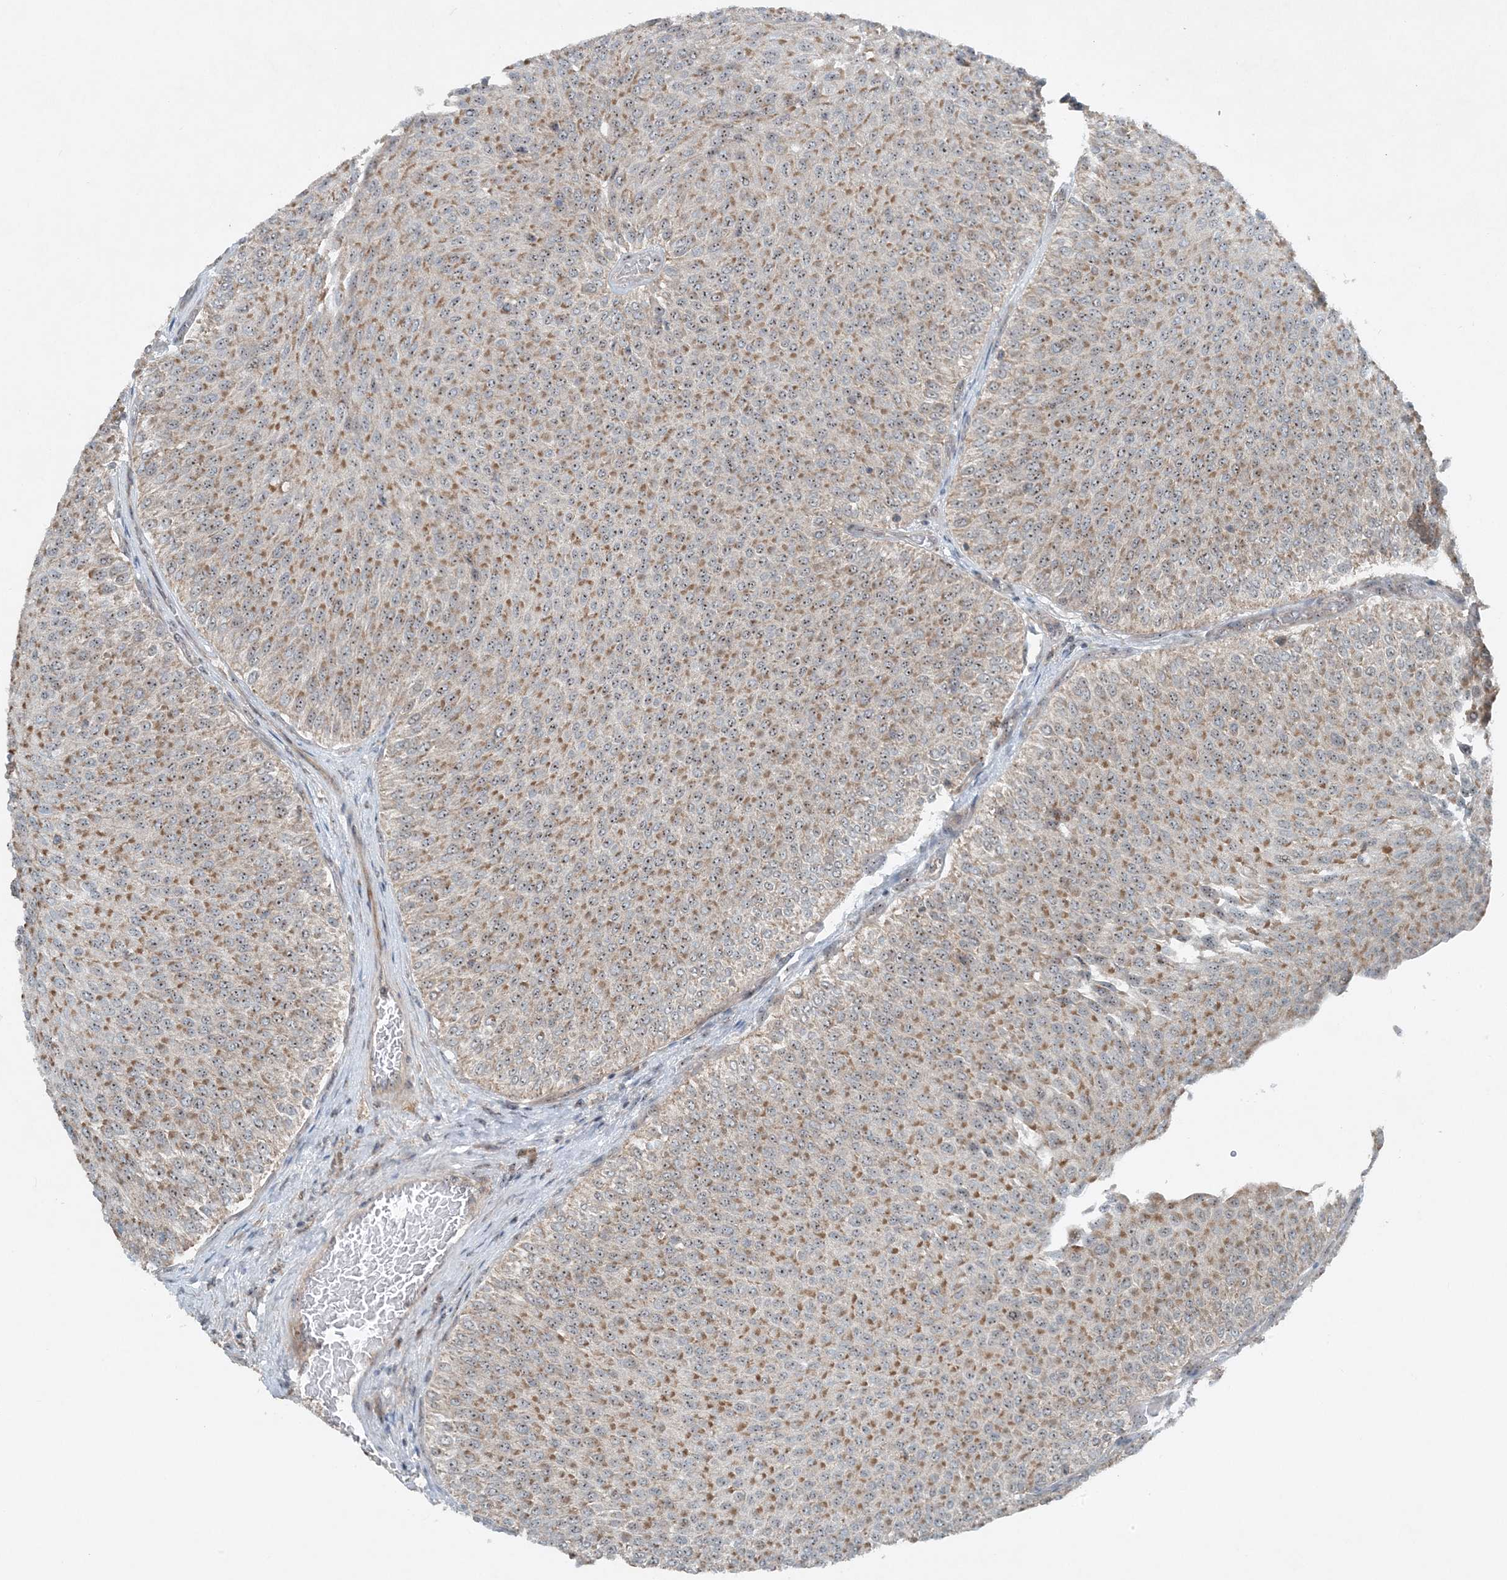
{"staining": {"intensity": "moderate", "quantity": ">75%", "location": "cytoplasmic/membranous,nuclear"}, "tissue": "urothelial cancer", "cell_type": "Tumor cells", "image_type": "cancer", "snomed": [{"axis": "morphology", "description": "Urothelial carcinoma, Low grade"}, {"axis": "topography", "description": "Urinary bladder"}], "caption": "Moderate cytoplasmic/membranous and nuclear positivity for a protein is present in approximately >75% of tumor cells of urothelial cancer using immunohistochemistry (IHC).", "gene": "MITD1", "patient": {"sex": "male", "age": 78}}